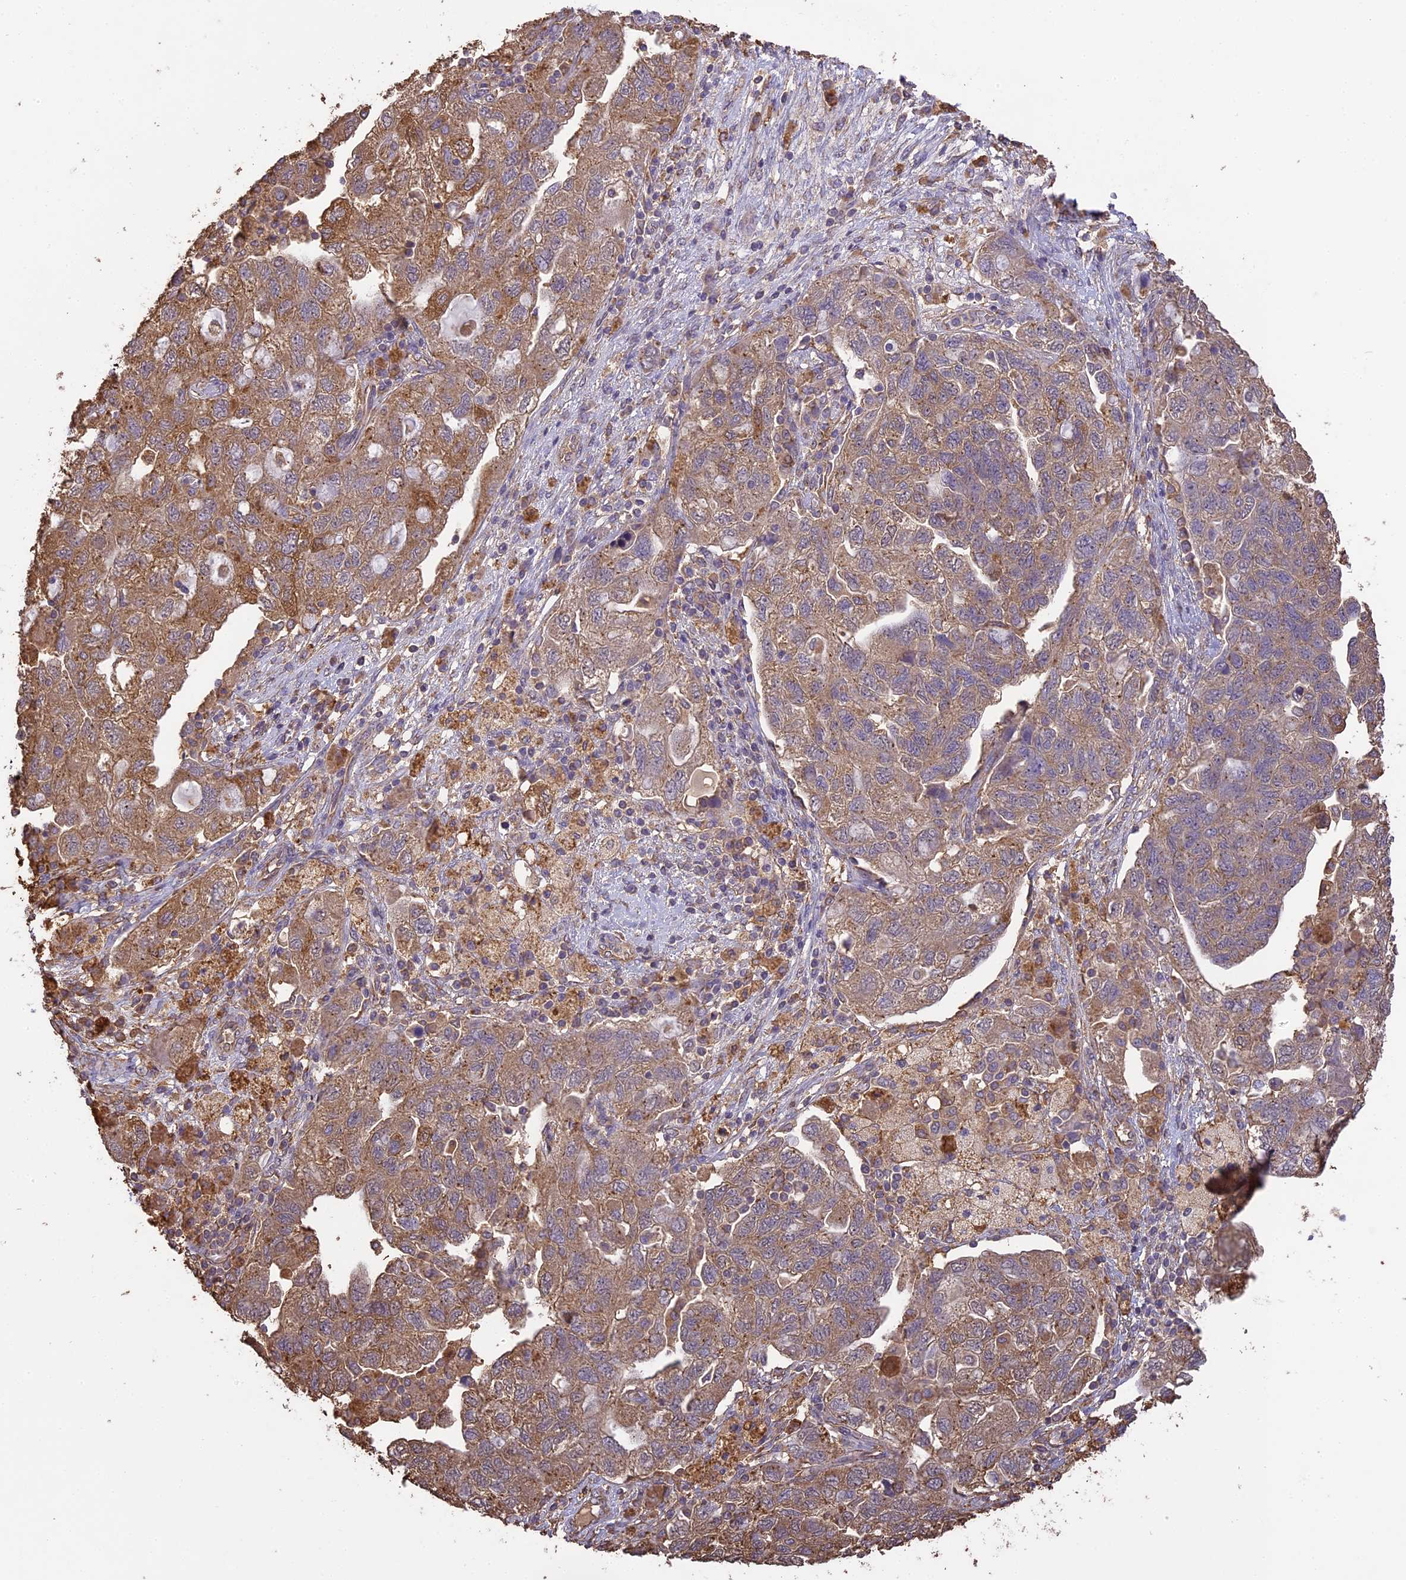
{"staining": {"intensity": "moderate", "quantity": ">75%", "location": "cytoplasmic/membranous"}, "tissue": "ovarian cancer", "cell_type": "Tumor cells", "image_type": "cancer", "snomed": [{"axis": "morphology", "description": "Carcinoma, NOS"}, {"axis": "morphology", "description": "Cystadenocarcinoma, serous, NOS"}, {"axis": "topography", "description": "Ovary"}], "caption": "Protein expression analysis of human ovarian cancer reveals moderate cytoplasmic/membranous expression in approximately >75% of tumor cells. Nuclei are stained in blue.", "gene": "ARHGAP19", "patient": {"sex": "female", "age": 69}}